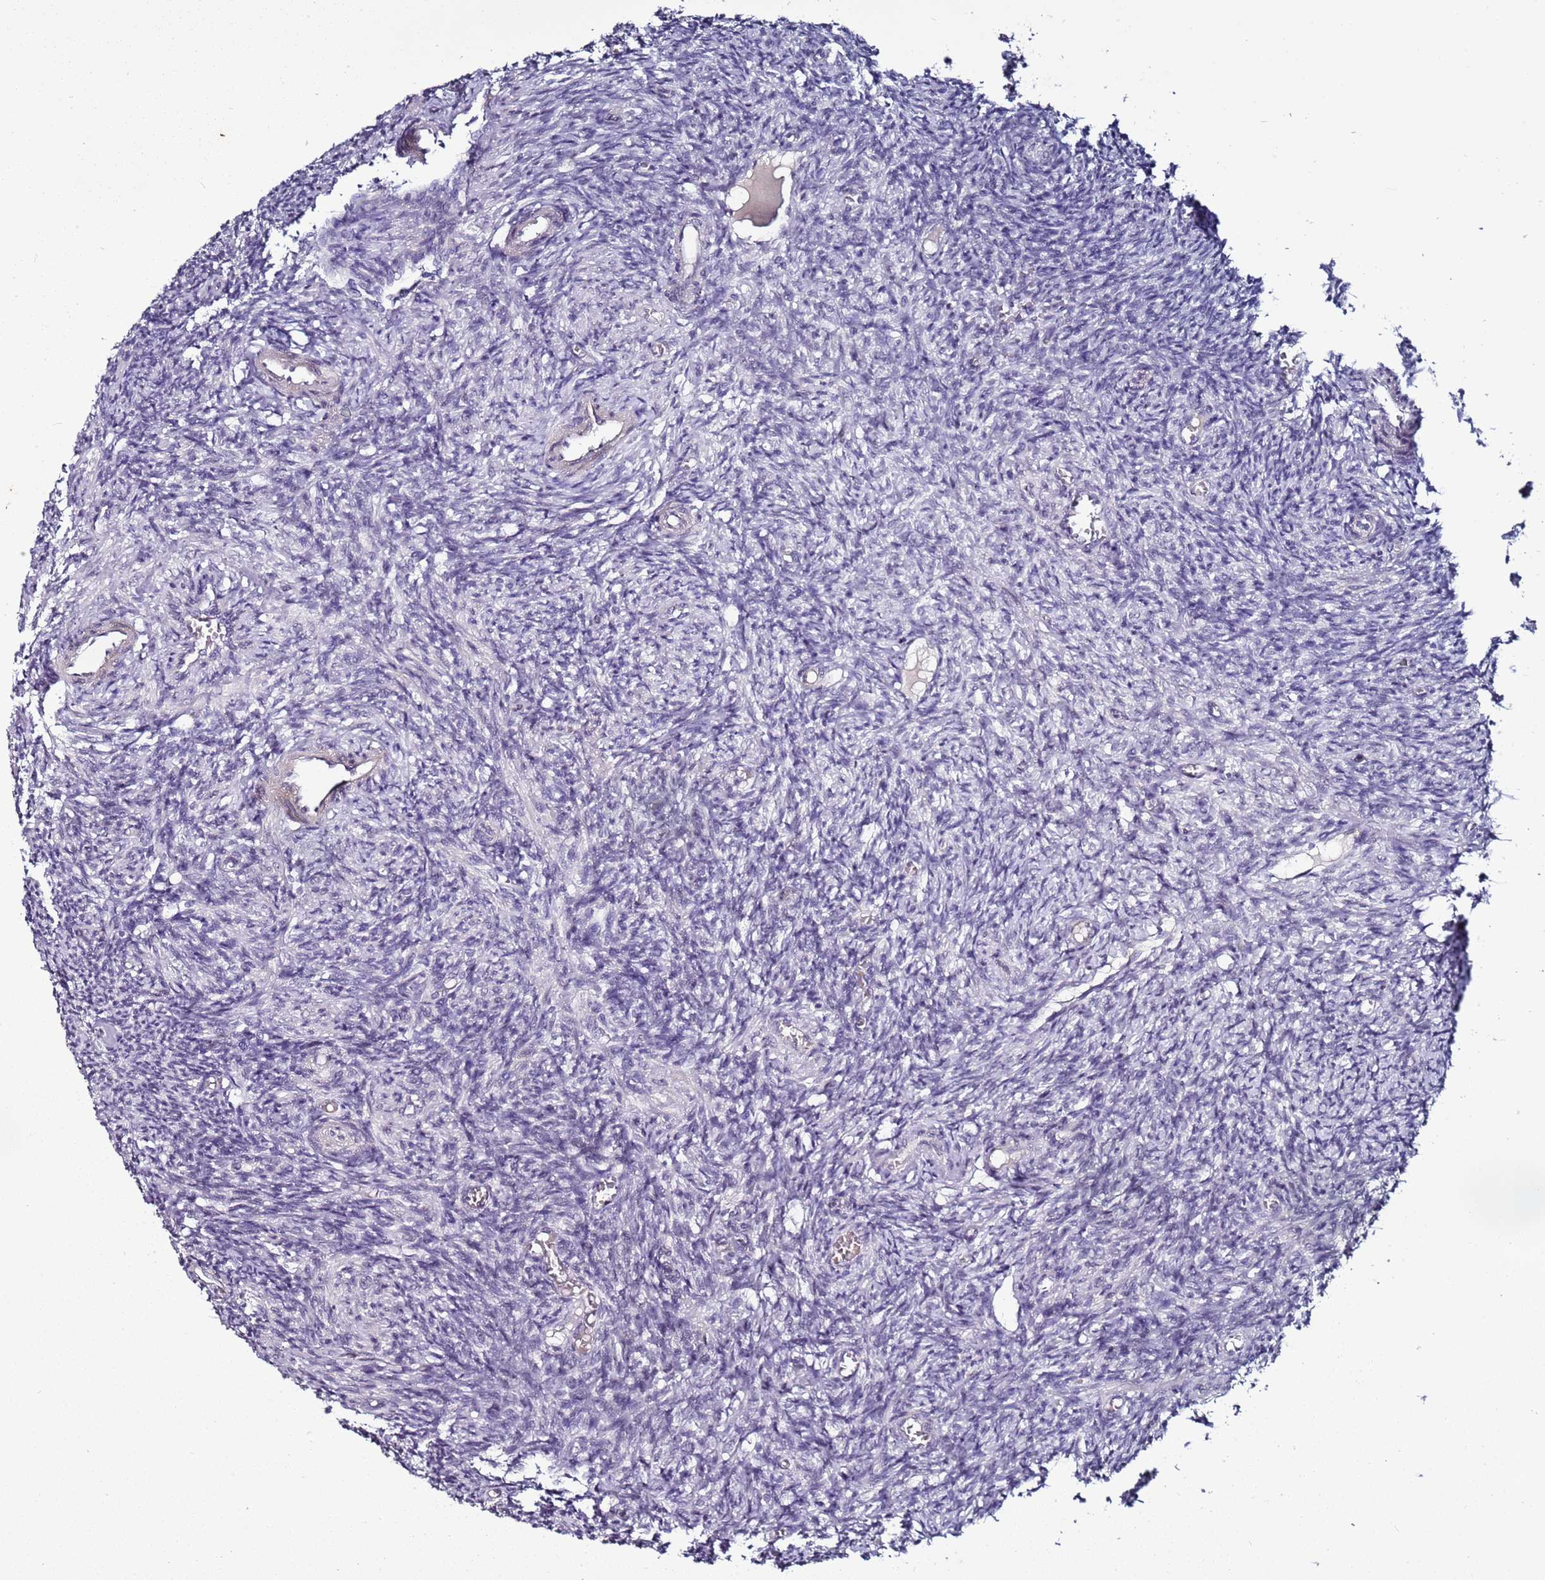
{"staining": {"intensity": "negative", "quantity": "none", "location": "none"}, "tissue": "ovary", "cell_type": "Ovarian stroma cells", "image_type": "normal", "snomed": [{"axis": "morphology", "description": "Normal tissue, NOS"}, {"axis": "topography", "description": "Ovary"}], "caption": "A high-resolution histopathology image shows immunohistochemistry (IHC) staining of unremarkable ovary, which displays no significant expression in ovarian stroma cells.", "gene": "PSMA7", "patient": {"sex": "female", "age": 27}}